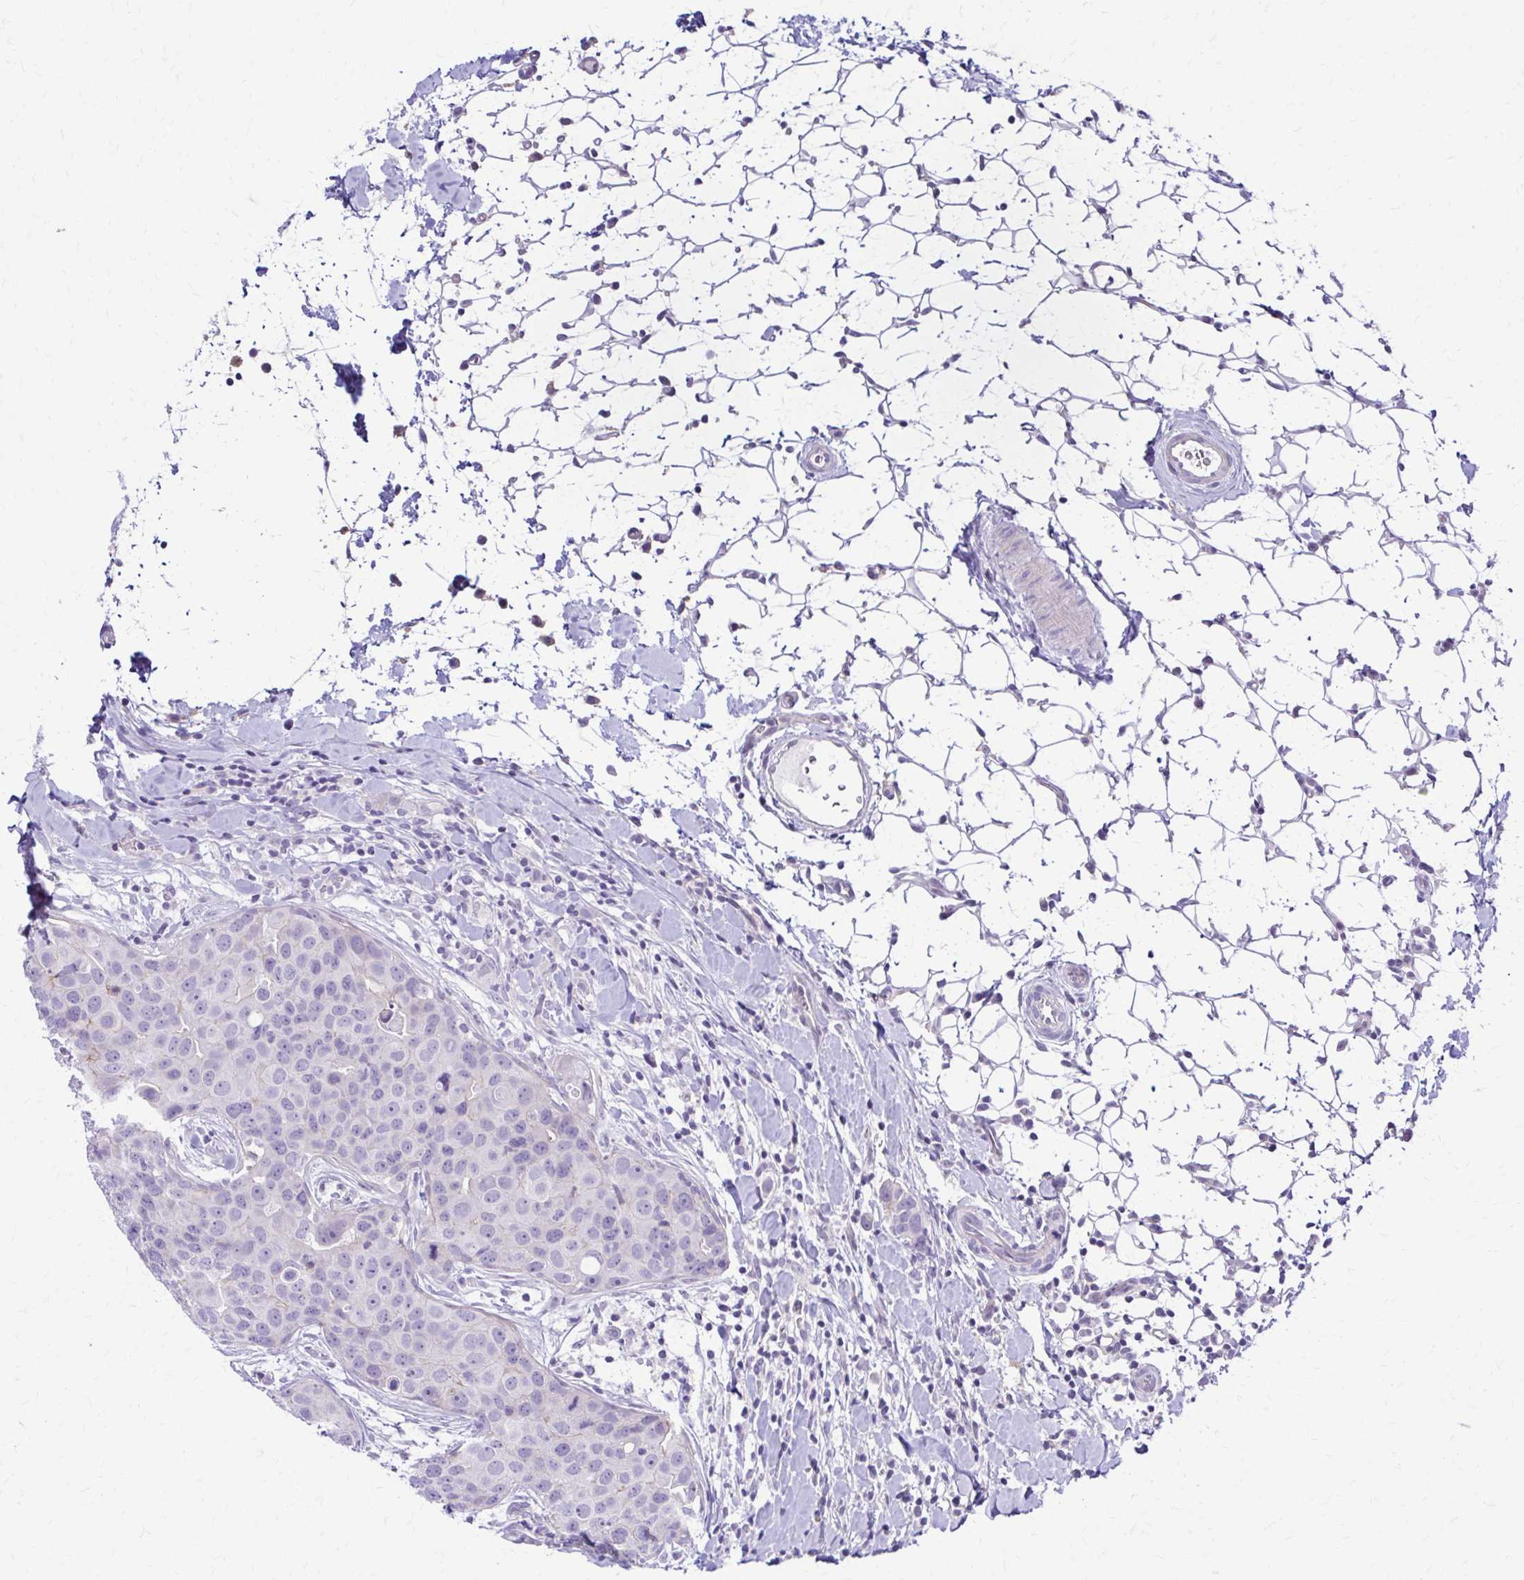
{"staining": {"intensity": "negative", "quantity": "none", "location": "none"}, "tissue": "breast cancer", "cell_type": "Tumor cells", "image_type": "cancer", "snomed": [{"axis": "morphology", "description": "Duct carcinoma"}, {"axis": "topography", "description": "Breast"}], "caption": "Tumor cells are negative for brown protein staining in breast invasive ductal carcinoma.", "gene": "RHOBTB2", "patient": {"sex": "female", "age": 24}}